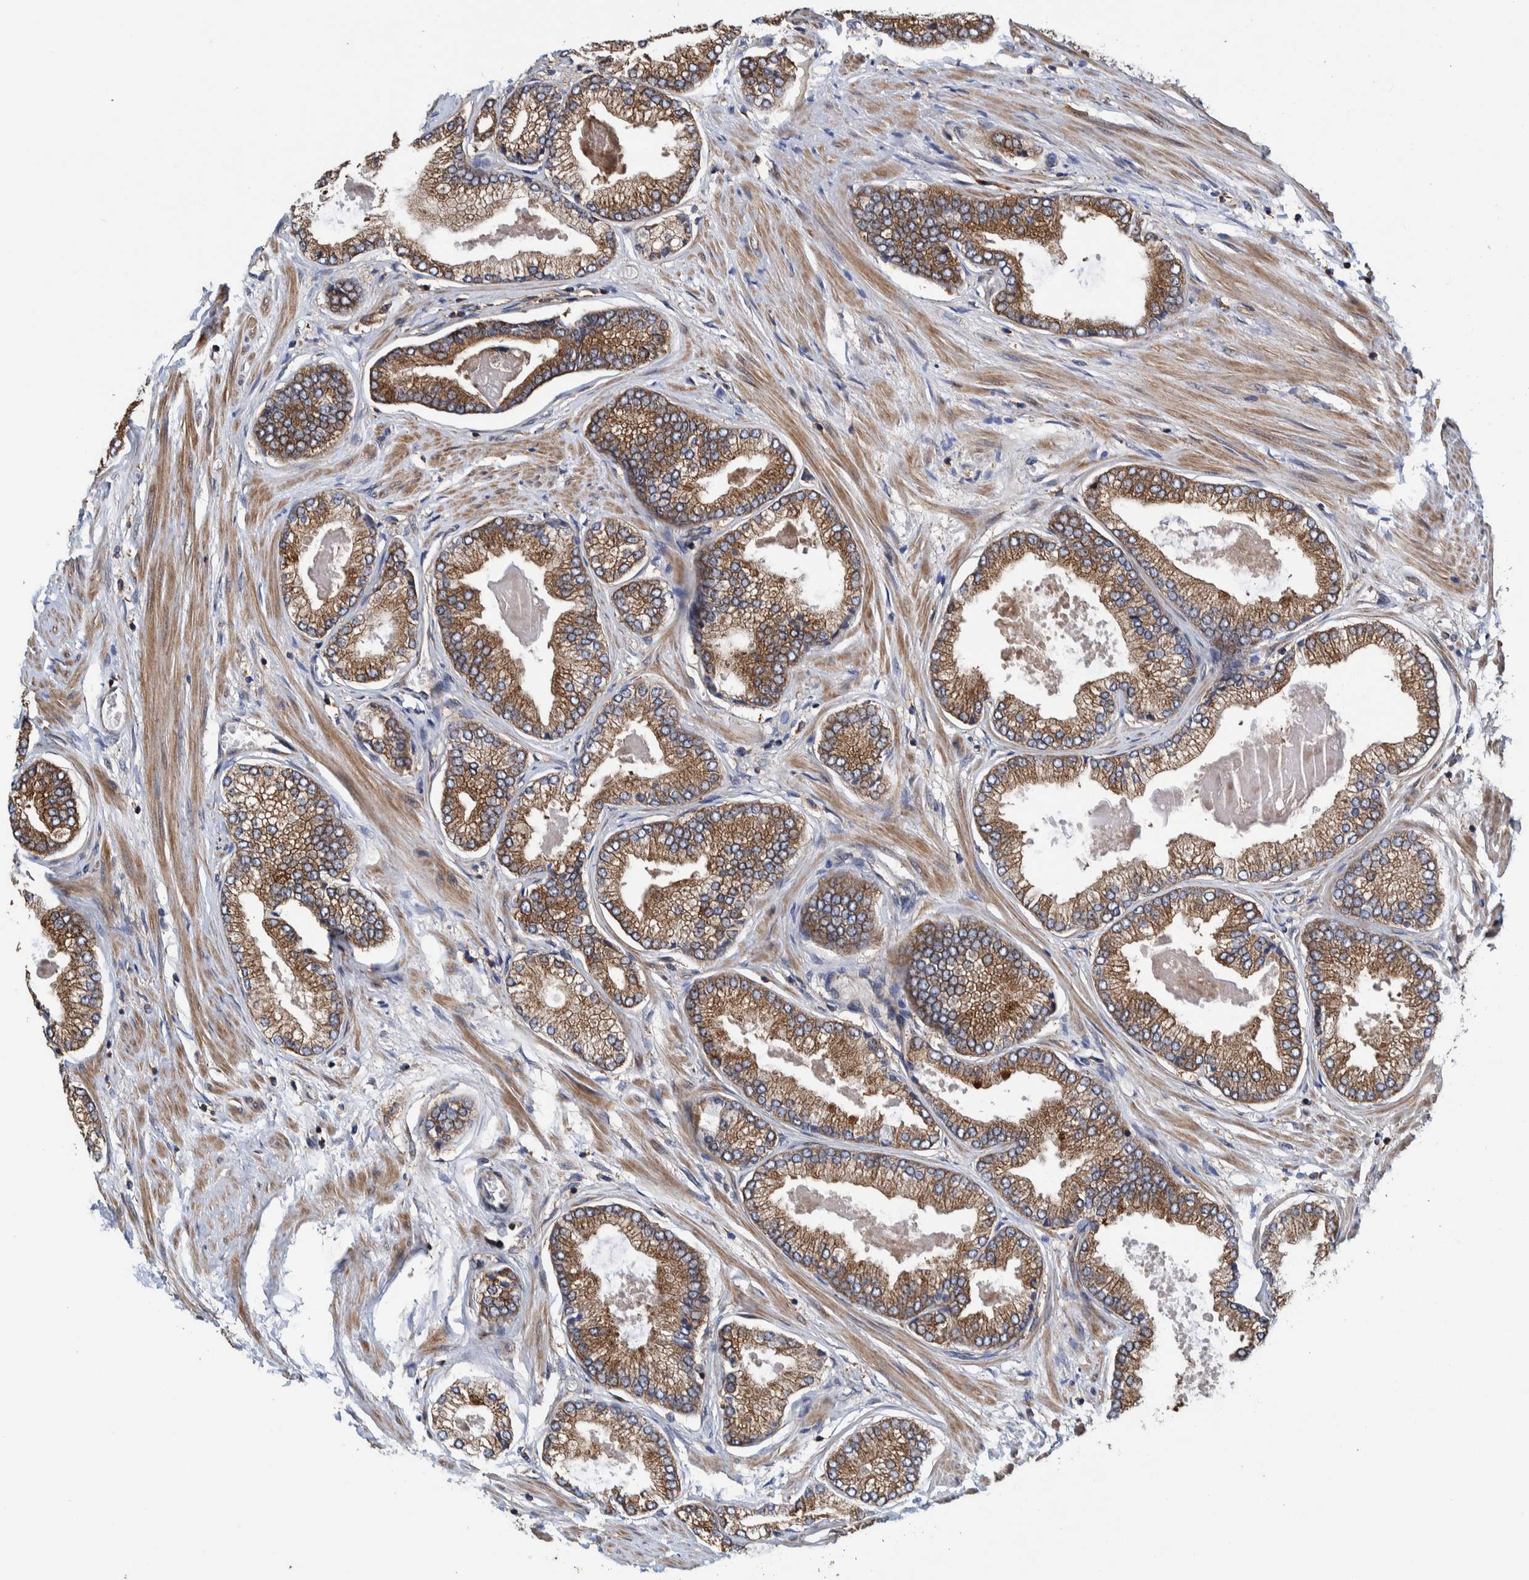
{"staining": {"intensity": "moderate", "quantity": ">75%", "location": "cytoplasmic/membranous"}, "tissue": "prostate cancer", "cell_type": "Tumor cells", "image_type": "cancer", "snomed": [{"axis": "morphology", "description": "Adenocarcinoma, High grade"}, {"axis": "topography", "description": "Prostate"}], "caption": "Adenocarcinoma (high-grade) (prostate) stained with a protein marker reveals moderate staining in tumor cells.", "gene": "CCDC57", "patient": {"sex": "male", "age": 61}}